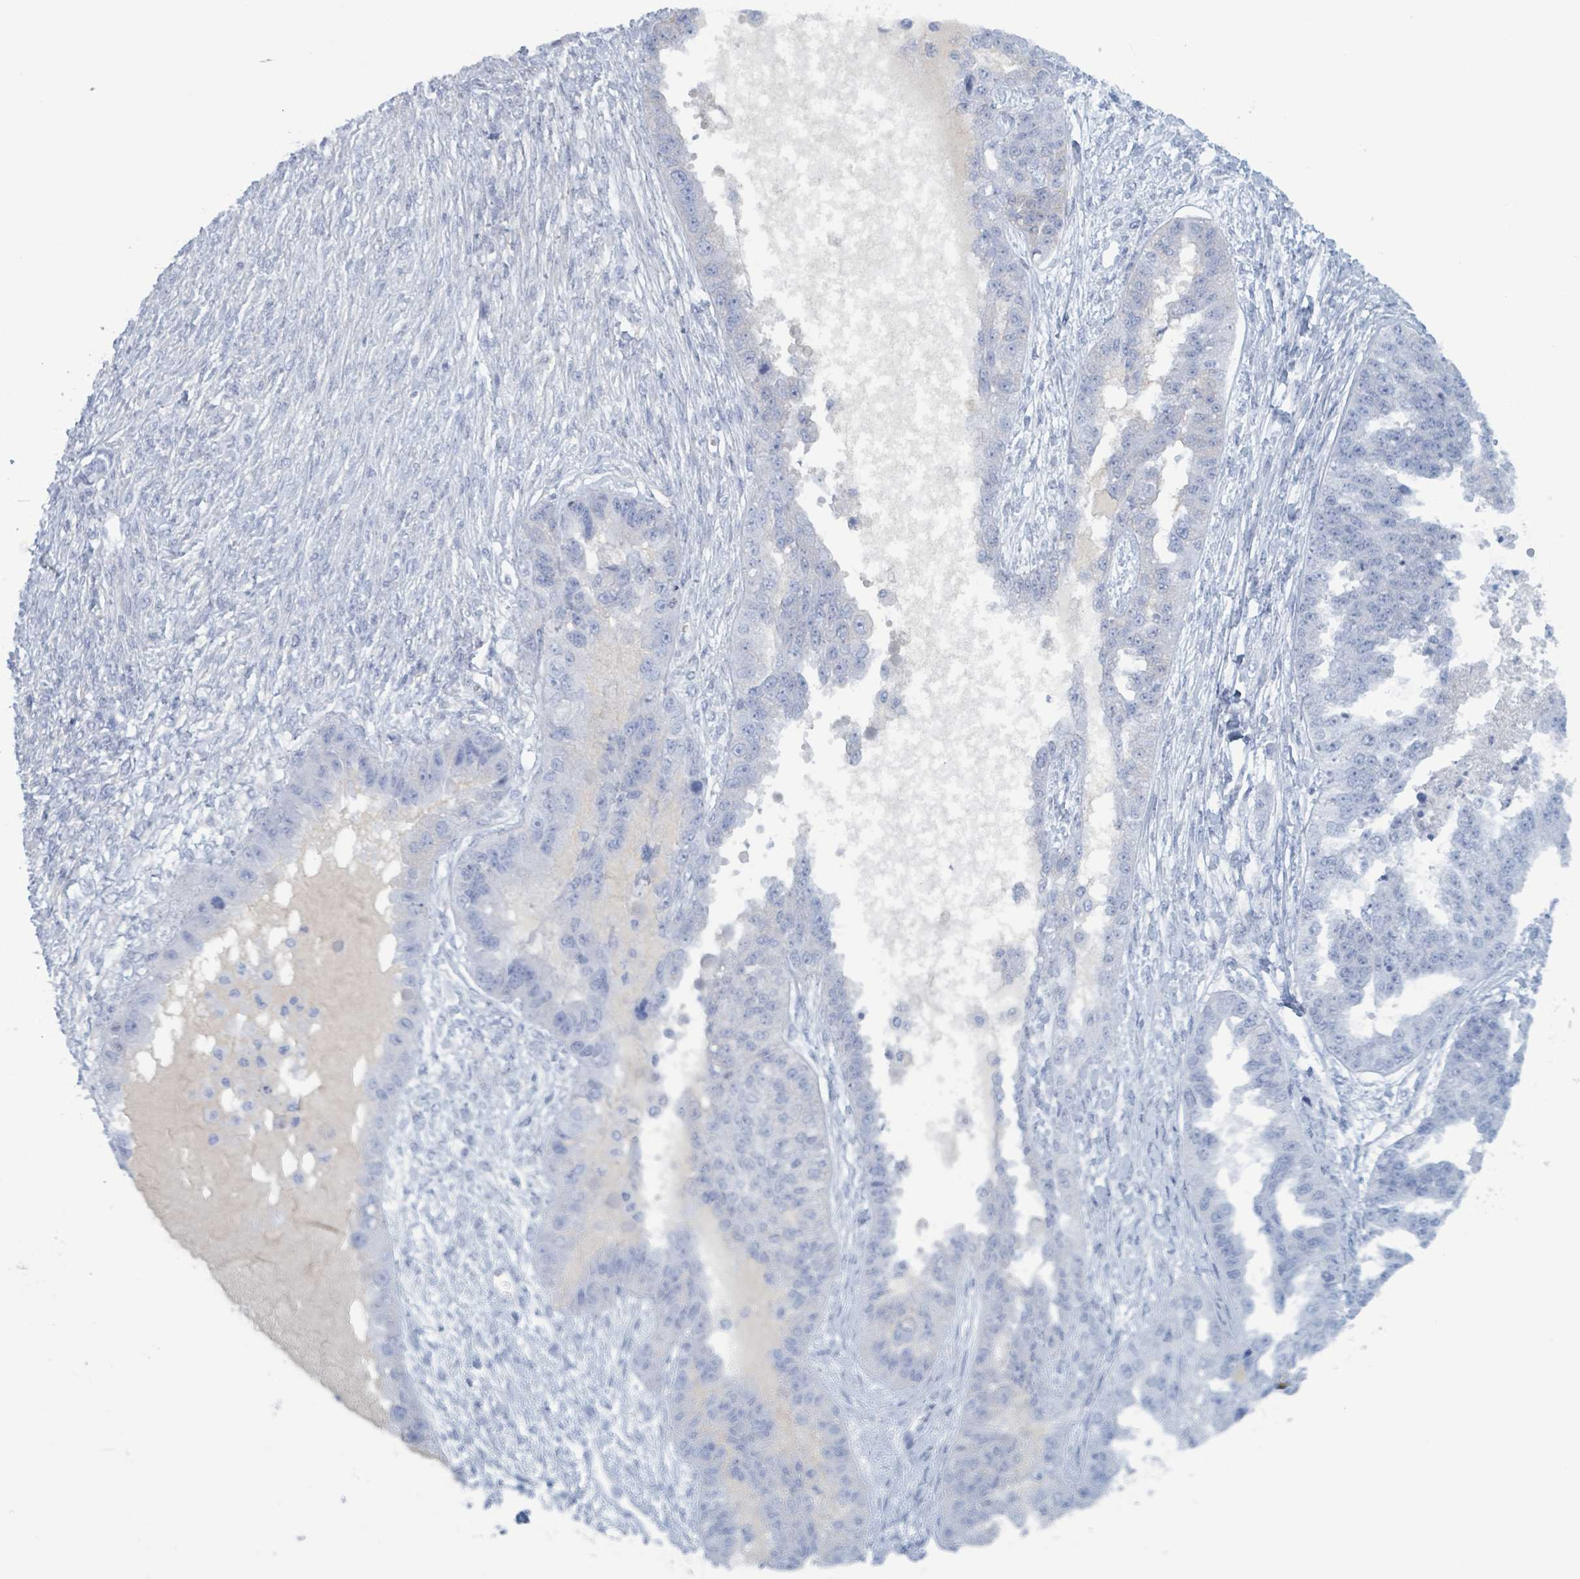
{"staining": {"intensity": "negative", "quantity": "none", "location": "none"}, "tissue": "ovarian cancer", "cell_type": "Tumor cells", "image_type": "cancer", "snomed": [{"axis": "morphology", "description": "Cystadenocarcinoma, serous, NOS"}, {"axis": "topography", "description": "Ovary"}], "caption": "The image reveals no staining of tumor cells in serous cystadenocarcinoma (ovarian).", "gene": "KLK4", "patient": {"sex": "female", "age": 58}}